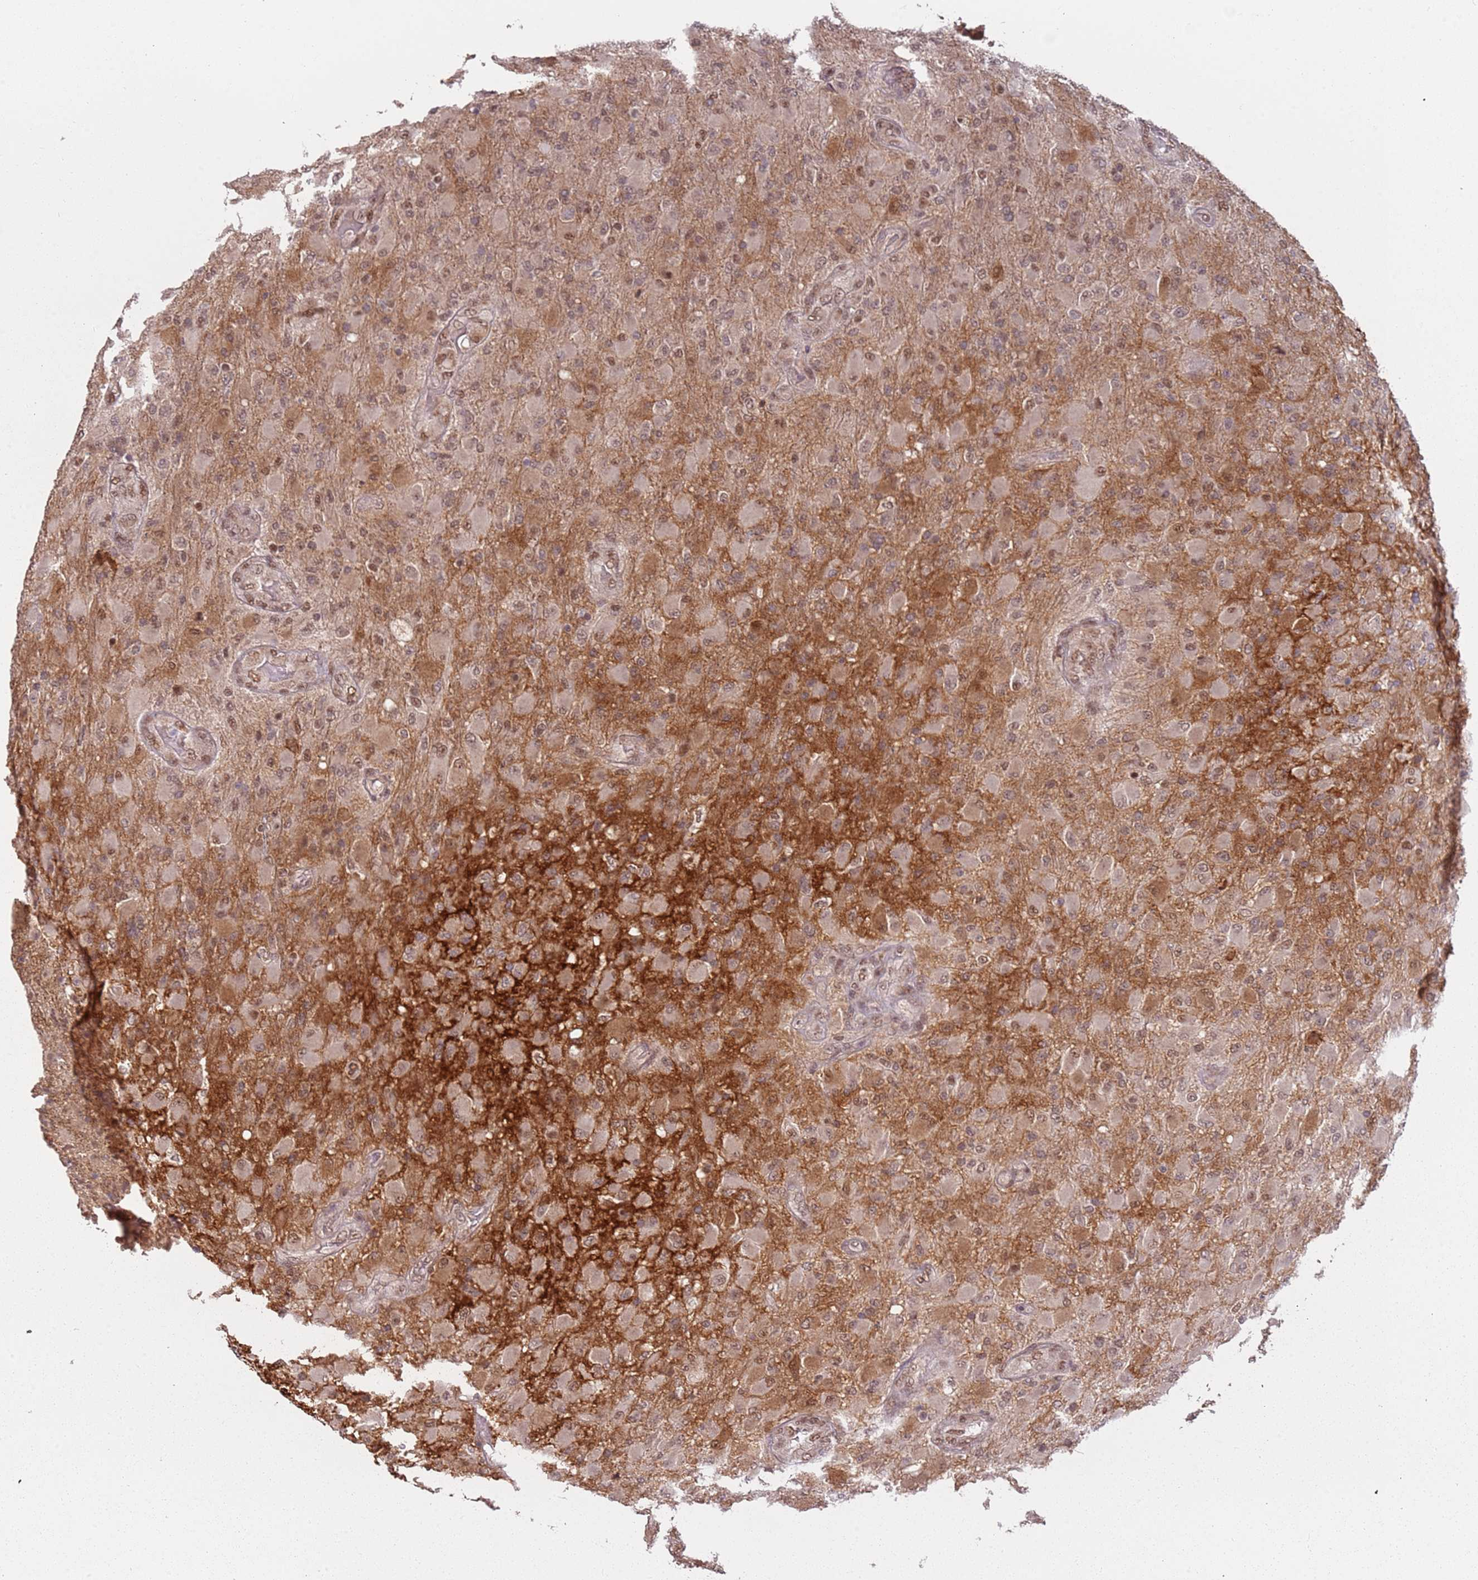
{"staining": {"intensity": "moderate", "quantity": "25%-75%", "location": "nuclear"}, "tissue": "glioma", "cell_type": "Tumor cells", "image_type": "cancer", "snomed": [{"axis": "morphology", "description": "Glioma, malignant, Low grade"}, {"axis": "topography", "description": "Brain"}], "caption": "Glioma stained for a protein (brown) demonstrates moderate nuclear positive positivity in approximately 25%-75% of tumor cells.", "gene": "POLR3H", "patient": {"sex": "male", "age": 65}}